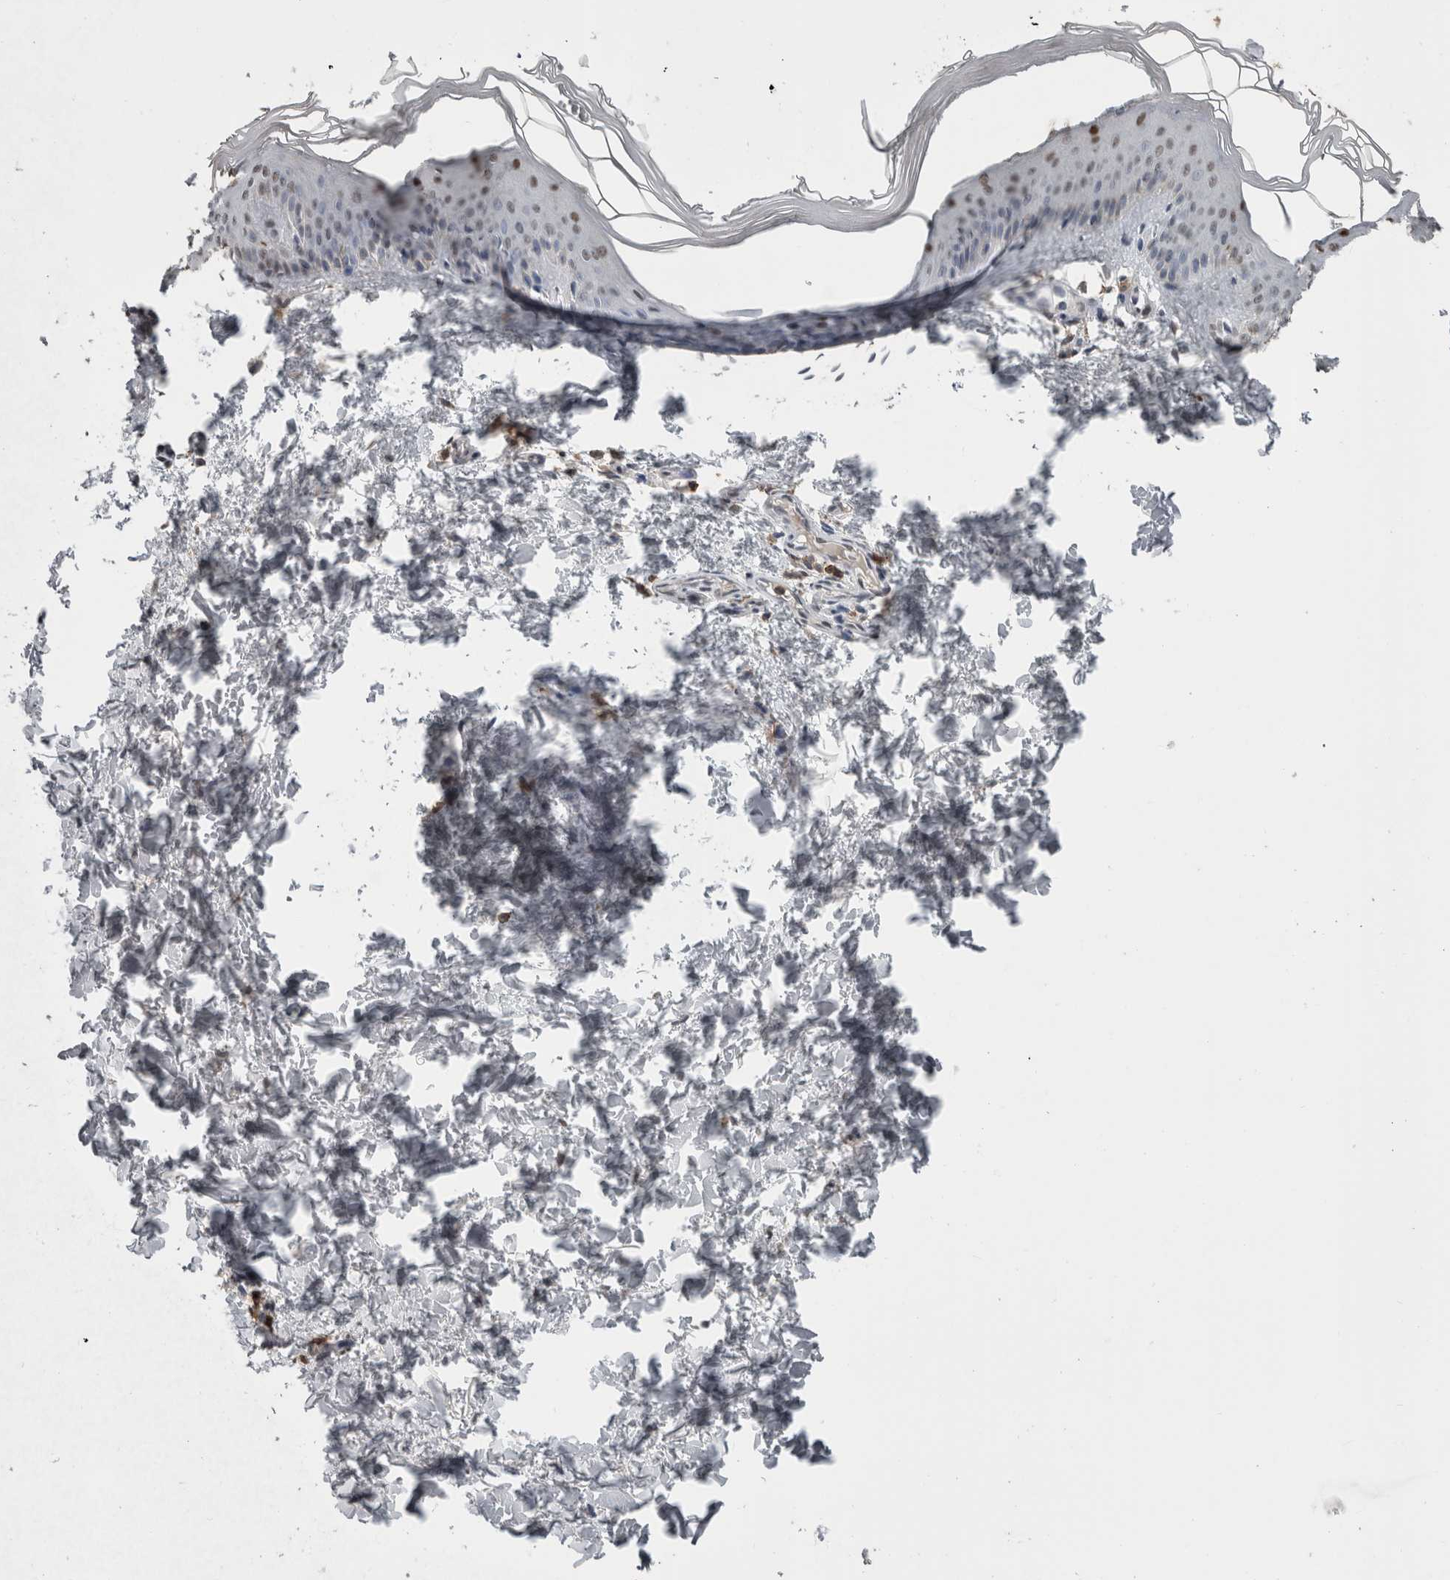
{"staining": {"intensity": "negative", "quantity": "none", "location": "none"}, "tissue": "skin", "cell_type": "Fibroblasts", "image_type": "normal", "snomed": [{"axis": "morphology", "description": "Normal tissue, NOS"}, {"axis": "topography", "description": "Skin"}], "caption": "Fibroblasts are negative for protein expression in benign human skin. The staining was performed using DAB to visualize the protein expression in brown, while the nuclei were stained in blue with hematoxylin (Magnification: 20x).", "gene": "MAFF", "patient": {"sex": "female", "age": 27}}